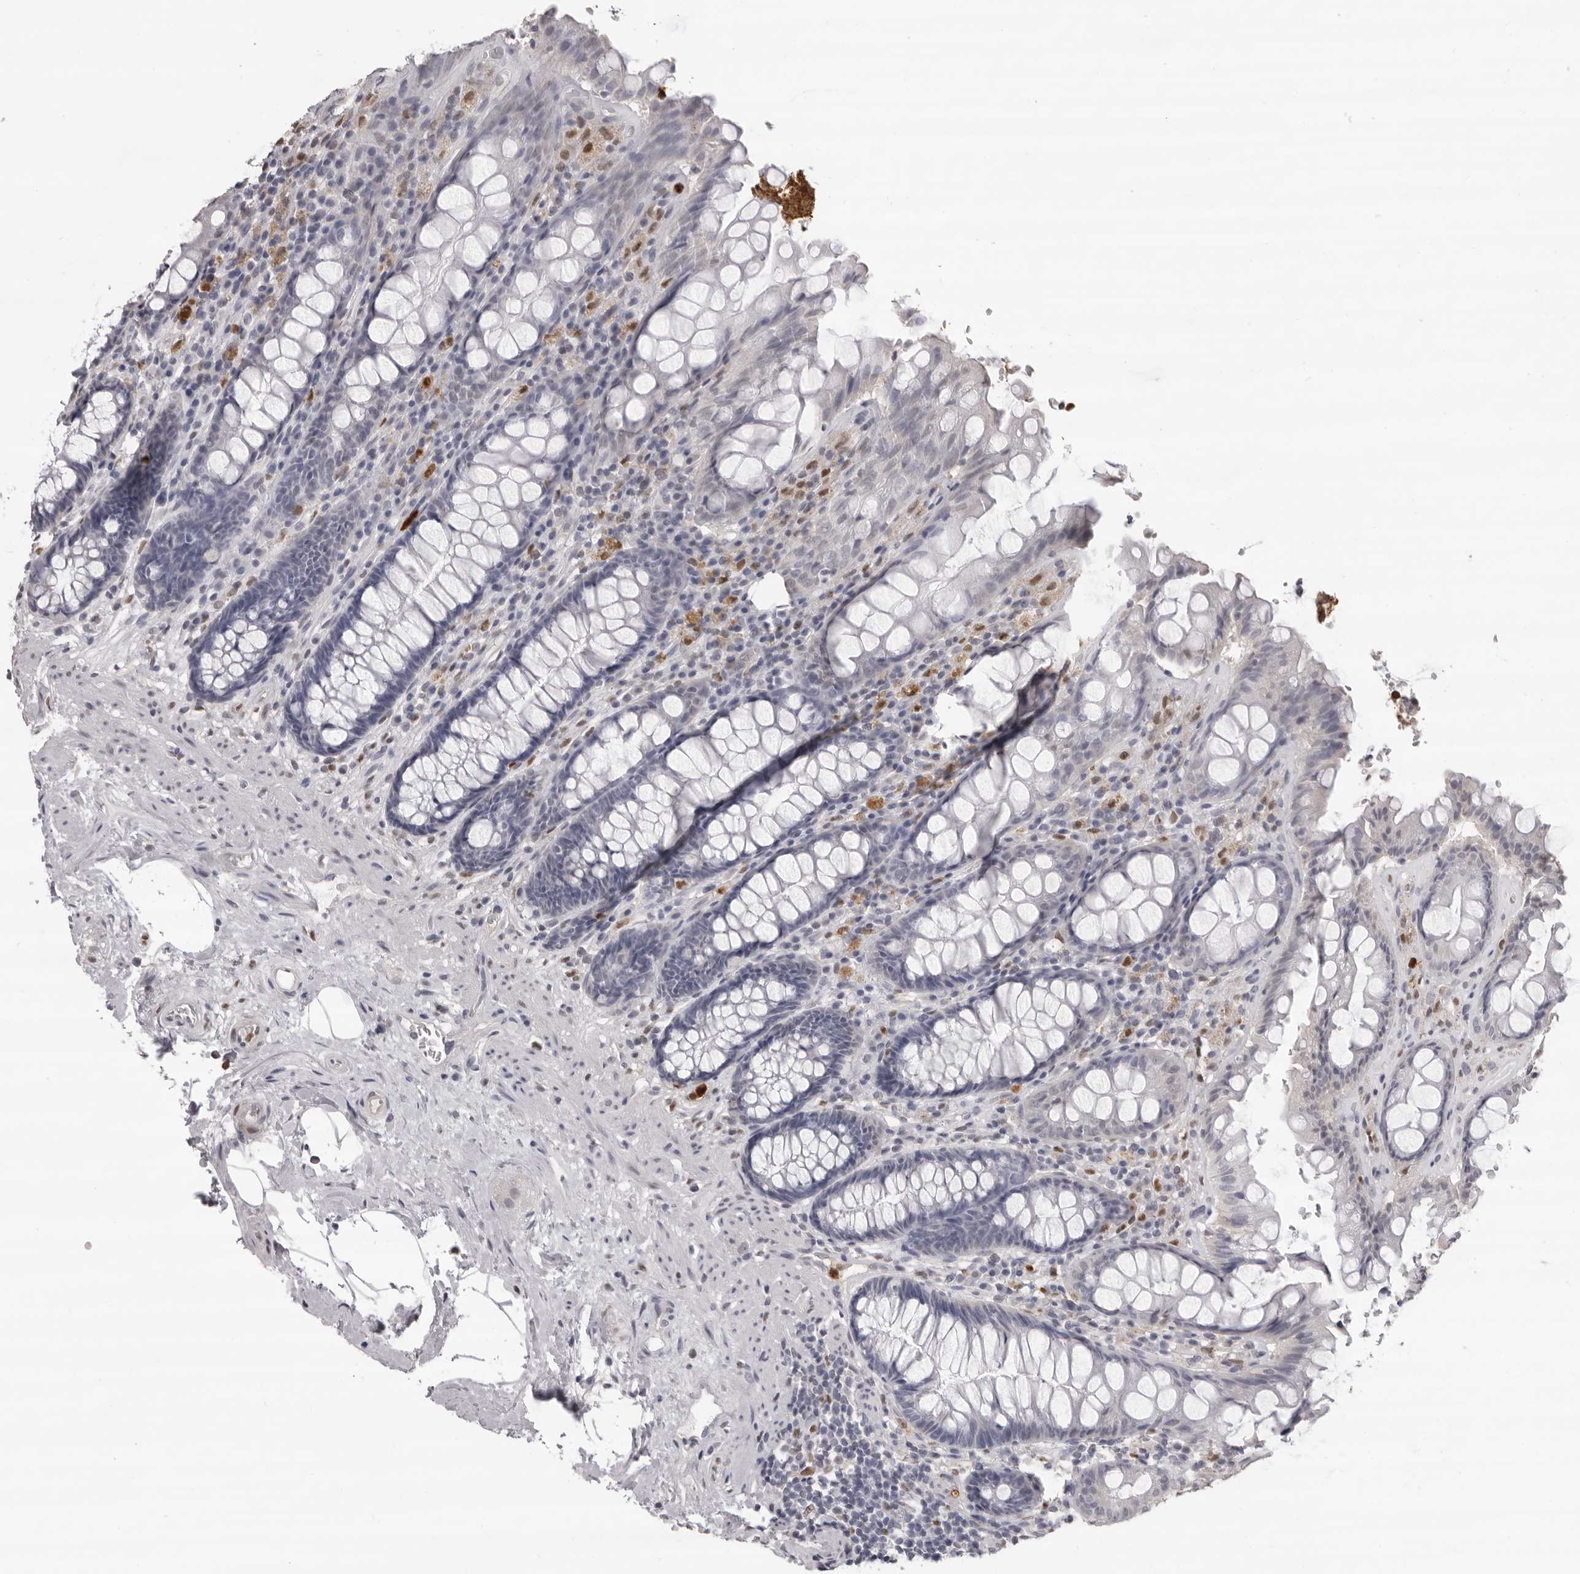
{"staining": {"intensity": "negative", "quantity": "none", "location": "none"}, "tissue": "rectum", "cell_type": "Glandular cells", "image_type": "normal", "snomed": [{"axis": "morphology", "description": "Normal tissue, NOS"}, {"axis": "topography", "description": "Rectum"}], "caption": "Immunohistochemistry of normal rectum exhibits no staining in glandular cells.", "gene": "IL31", "patient": {"sex": "male", "age": 64}}